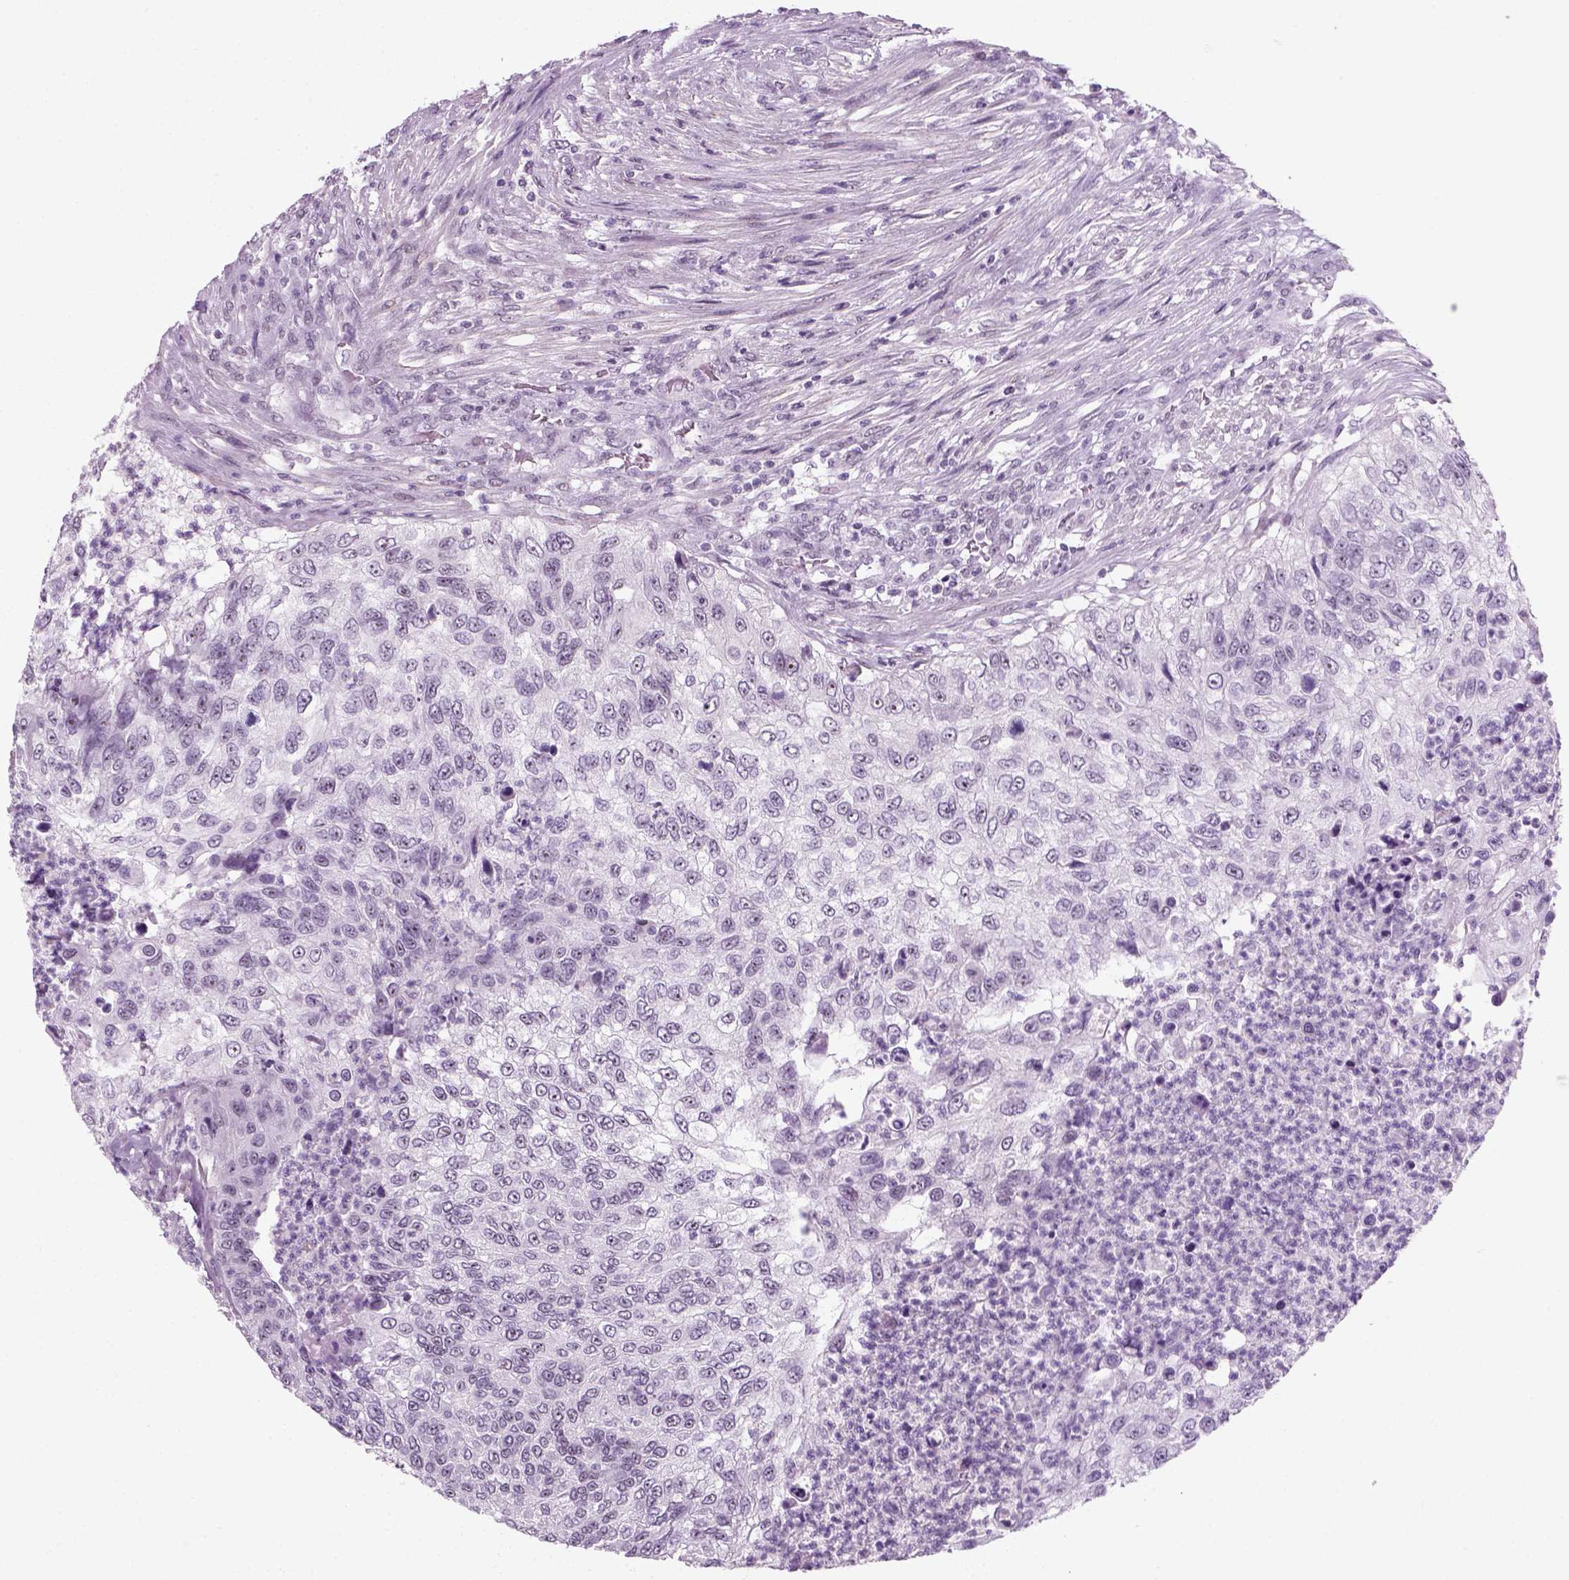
{"staining": {"intensity": "negative", "quantity": "none", "location": "none"}, "tissue": "urothelial cancer", "cell_type": "Tumor cells", "image_type": "cancer", "snomed": [{"axis": "morphology", "description": "Urothelial carcinoma, High grade"}, {"axis": "topography", "description": "Urinary bladder"}], "caption": "High power microscopy image of an immunohistochemistry photomicrograph of urothelial carcinoma (high-grade), revealing no significant staining in tumor cells.", "gene": "ZNF865", "patient": {"sex": "female", "age": 60}}